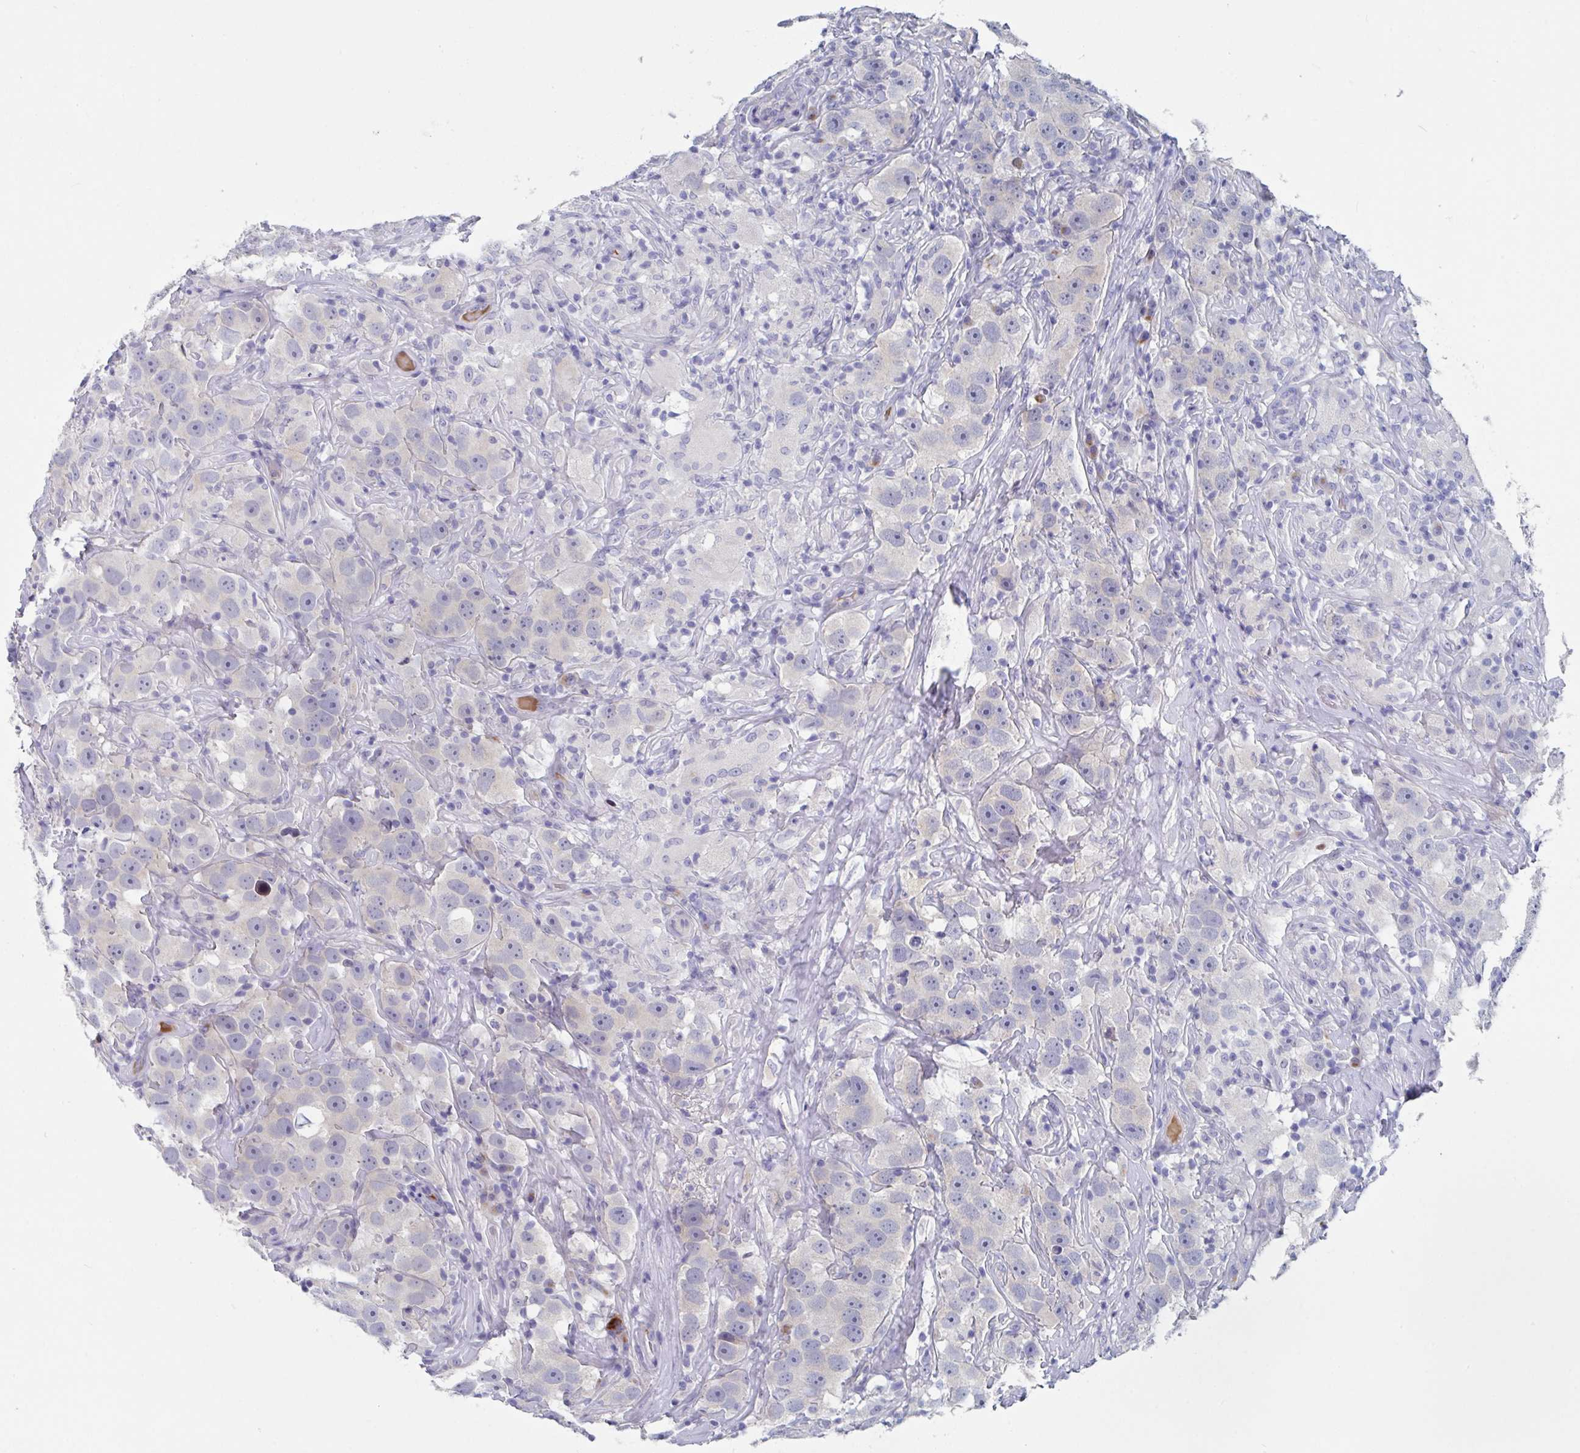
{"staining": {"intensity": "negative", "quantity": "none", "location": "none"}, "tissue": "testis cancer", "cell_type": "Tumor cells", "image_type": "cancer", "snomed": [{"axis": "morphology", "description": "Seminoma, NOS"}, {"axis": "topography", "description": "Testis"}], "caption": "High power microscopy histopathology image of an immunohistochemistry photomicrograph of testis cancer (seminoma), revealing no significant staining in tumor cells.", "gene": "NT5C3B", "patient": {"sex": "male", "age": 49}}